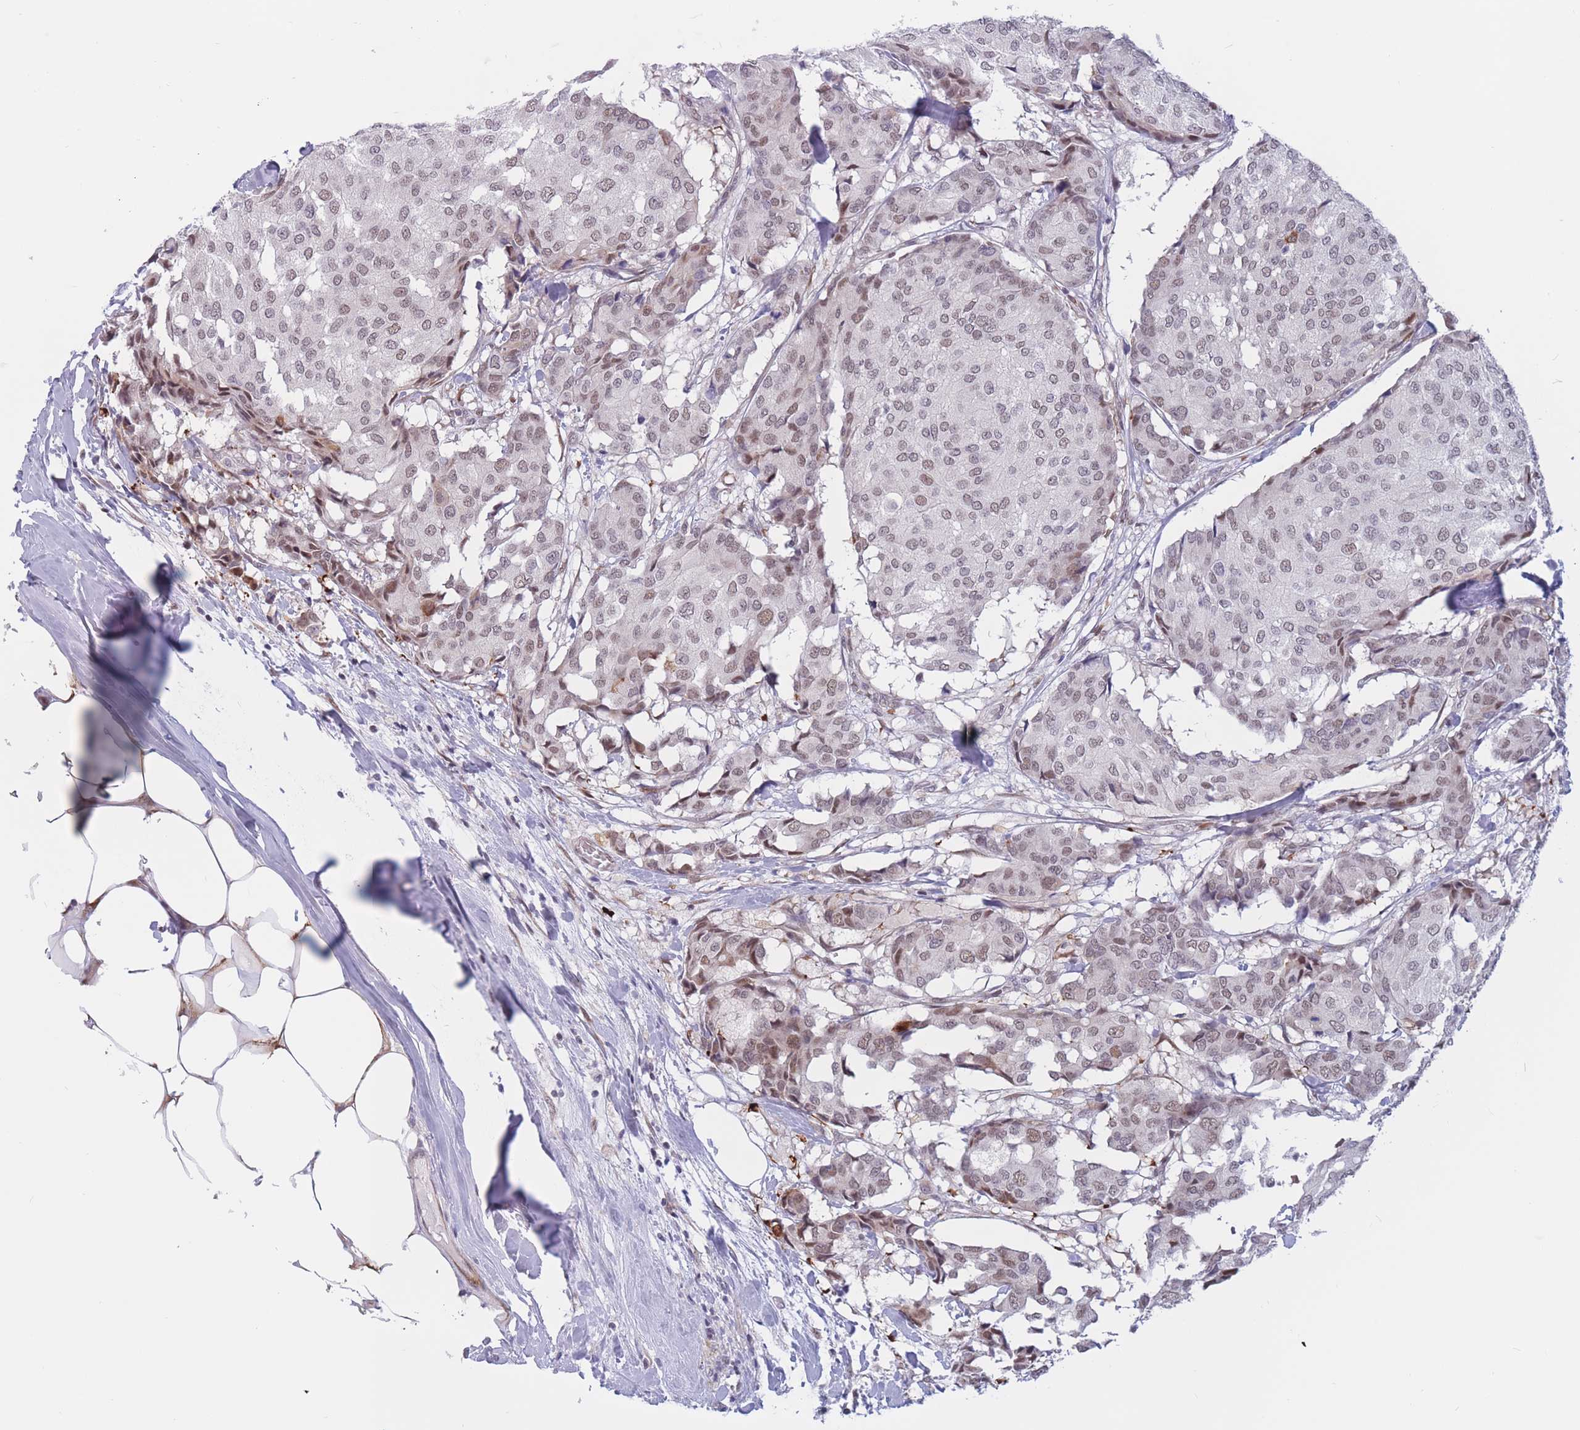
{"staining": {"intensity": "weak", "quantity": "<25%", "location": "nuclear"}, "tissue": "breast cancer", "cell_type": "Tumor cells", "image_type": "cancer", "snomed": [{"axis": "morphology", "description": "Duct carcinoma"}, {"axis": "topography", "description": "Breast"}], "caption": "Breast cancer stained for a protein using IHC displays no staining tumor cells.", "gene": "BCL9L", "patient": {"sex": "female", "age": 75}}